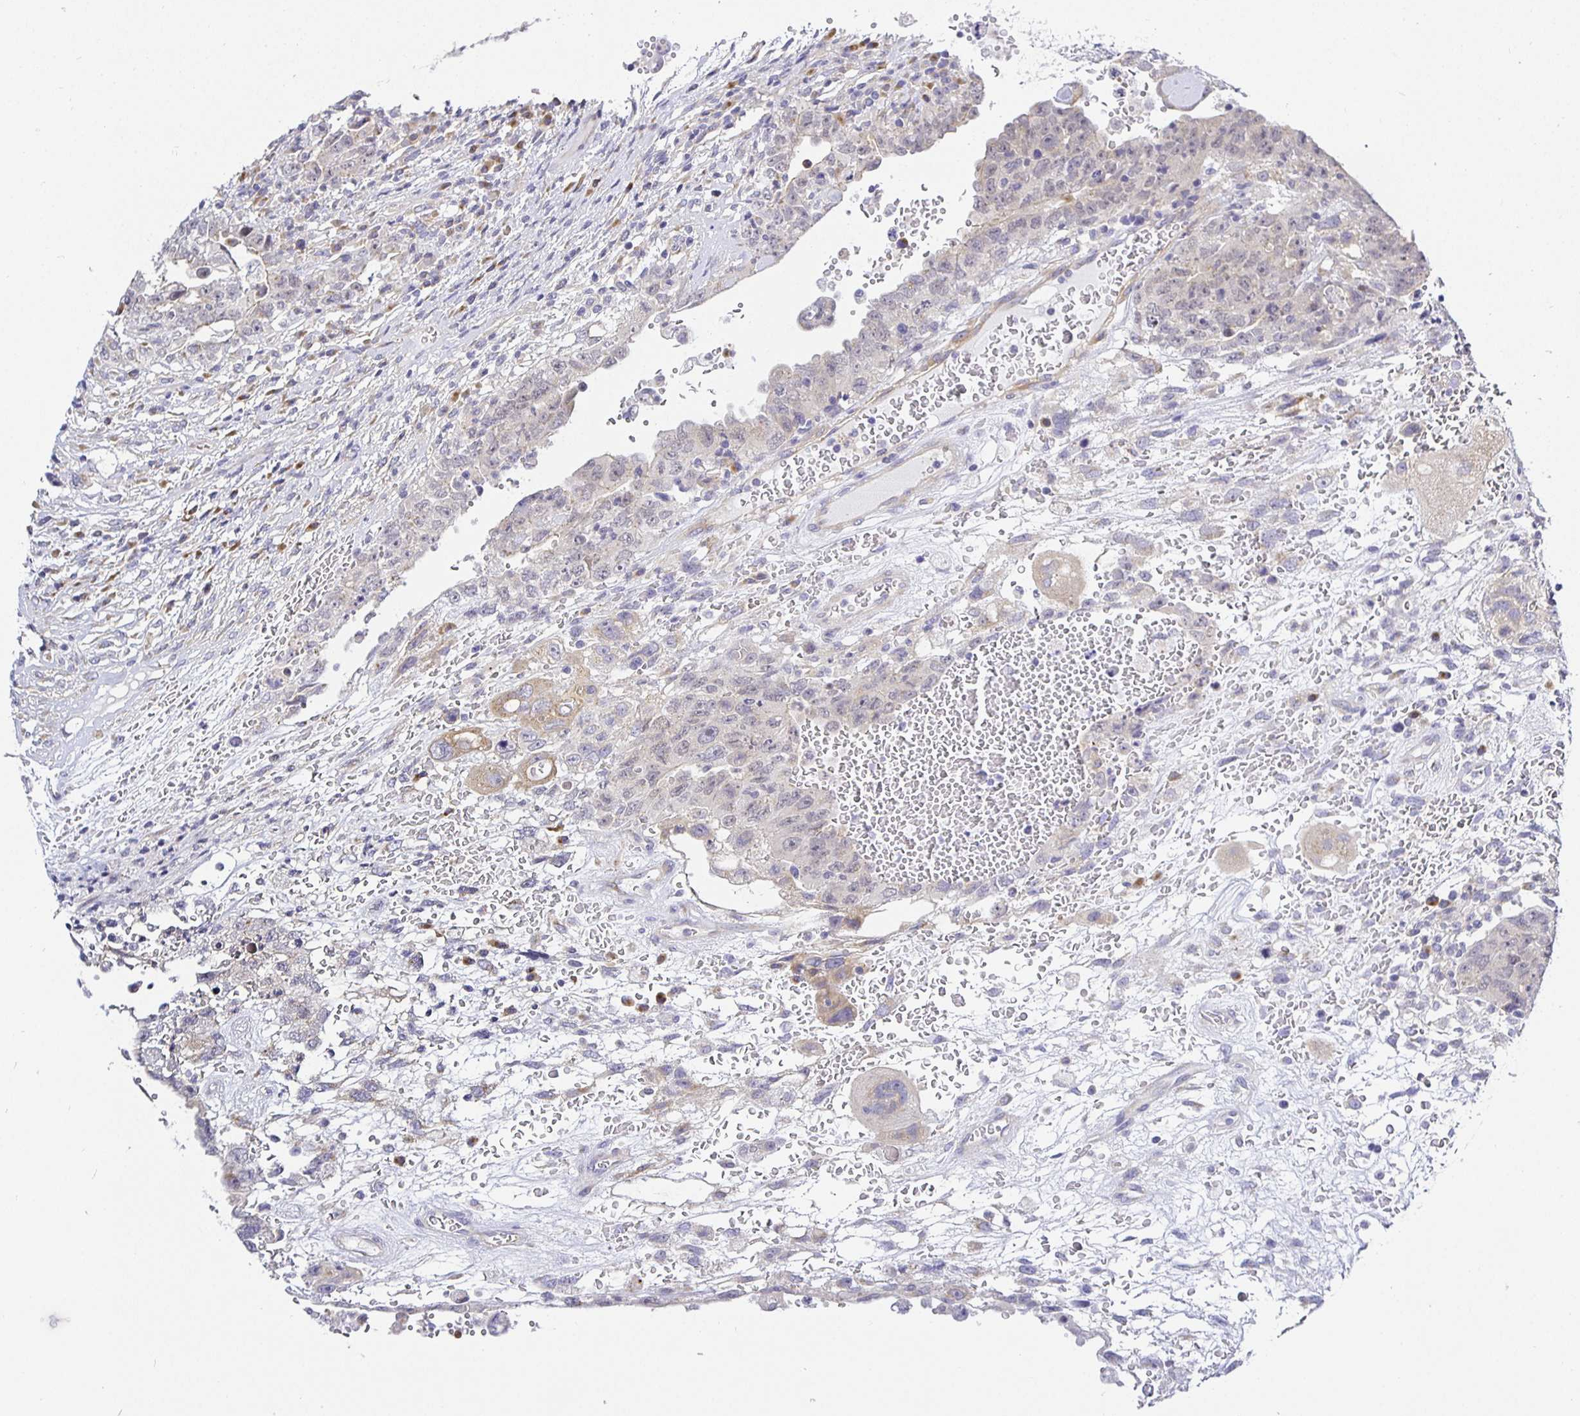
{"staining": {"intensity": "weak", "quantity": "<25%", "location": "cytoplasmic/membranous"}, "tissue": "testis cancer", "cell_type": "Tumor cells", "image_type": "cancer", "snomed": [{"axis": "morphology", "description": "Carcinoma, Embryonal, NOS"}, {"axis": "topography", "description": "Testis"}], "caption": "Immunohistochemistry (IHC) micrograph of neoplastic tissue: human testis cancer stained with DAB (3,3'-diaminobenzidine) displays no significant protein positivity in tumor cells.", "gene": "OPALIN", "patient": {"sex": "male", "age": 26}}